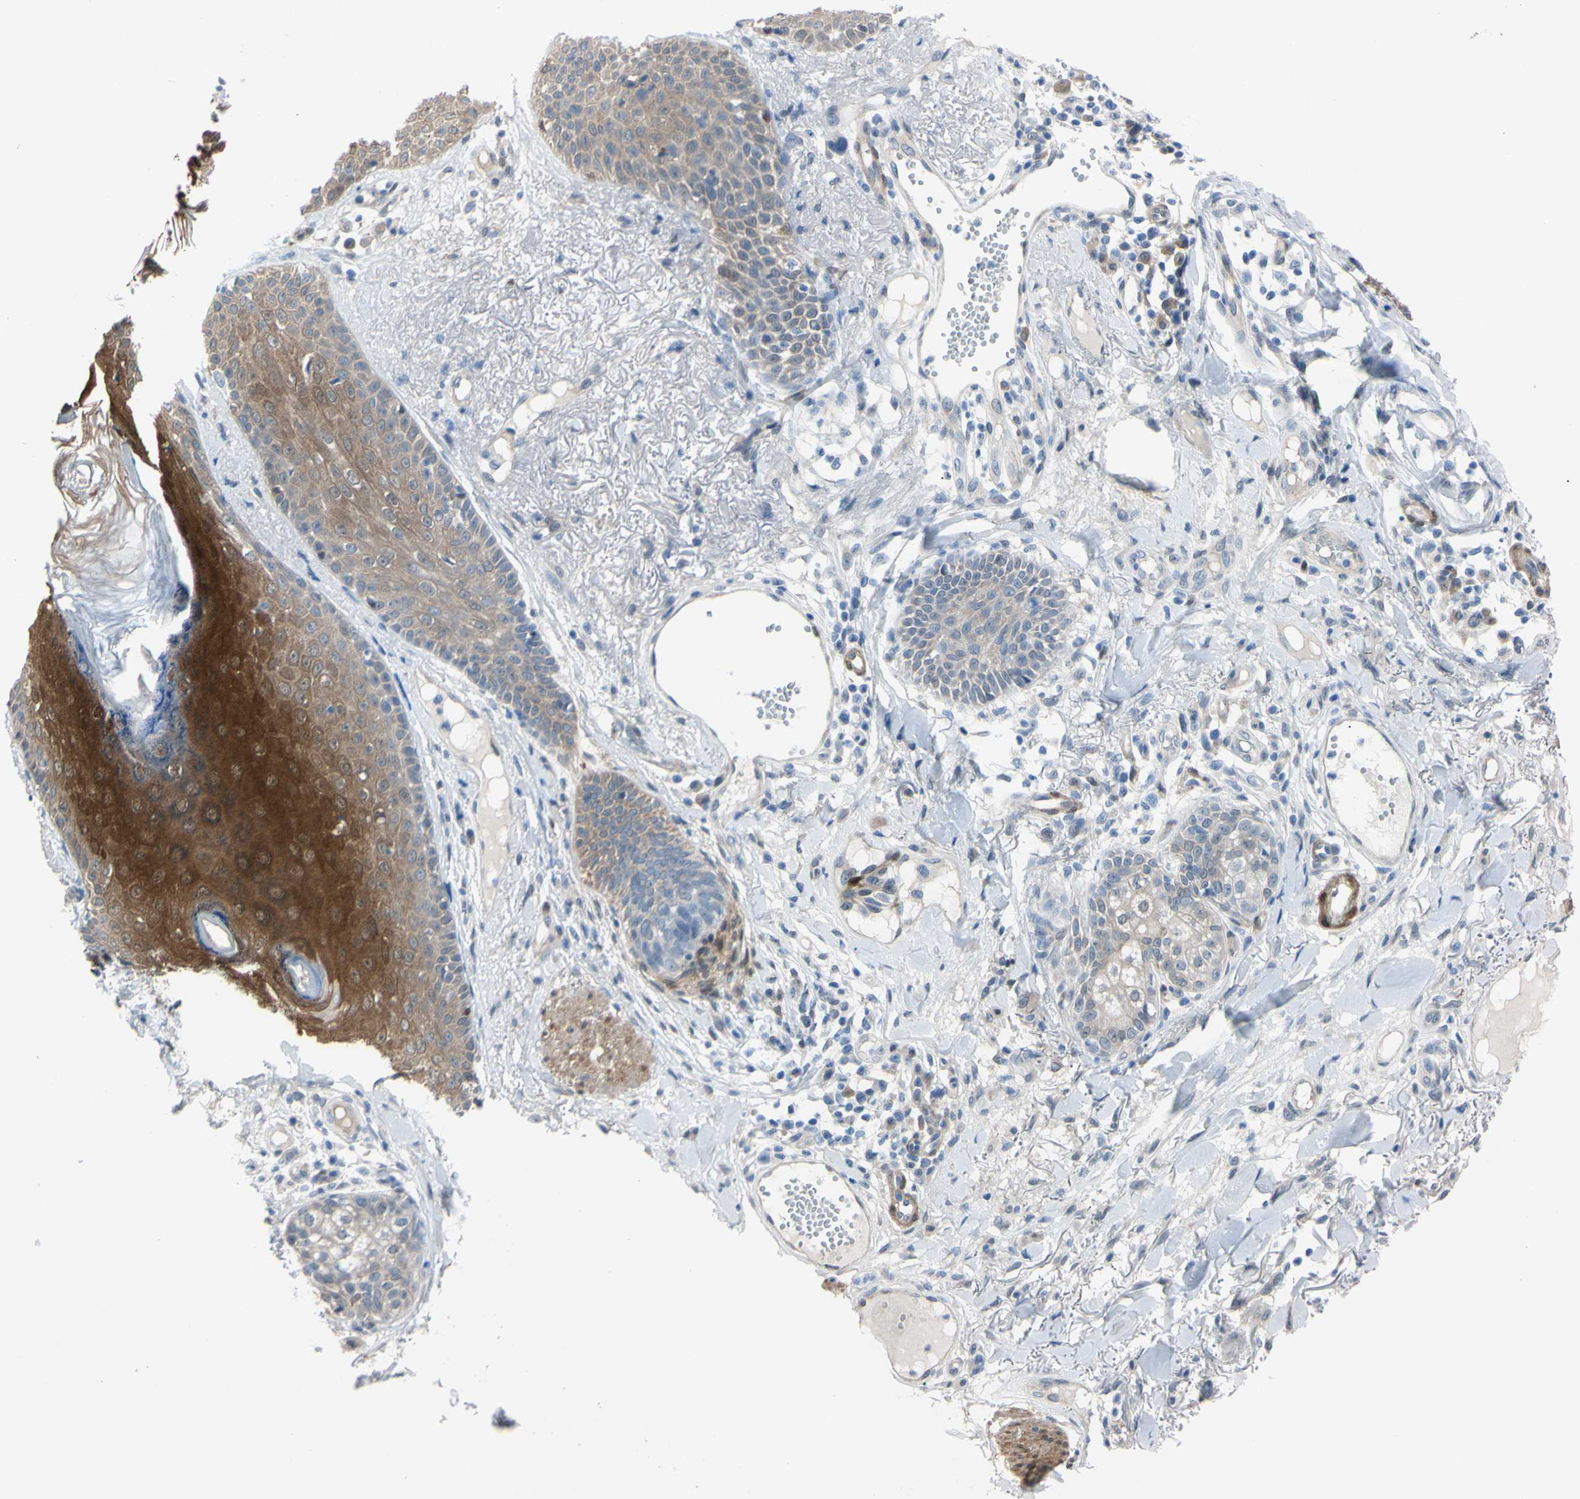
{"staining": {"intensity": "weak", "quantity": ">75%", "location": "cytoplasmic/membranous"}, "tissue": "skin cancer", "cell_type": "Tumor cells", "image_type": "cancer", "snomed": [{"axis": "morphology", "description": "Normal tissue, NOS"}, {"axis": "morphology", "description": "Basal cell carcinoma"}, {"axis": "topography", "description": "Skin"}], "caption": "A photomicrograph of skin basal cell carcinoma stained for a protein demonstrates weak cytoplasmic/membranous brown staining in tumor cells.", "gene": "NOL3", "patient": {"sex": "male", "age": 52}}